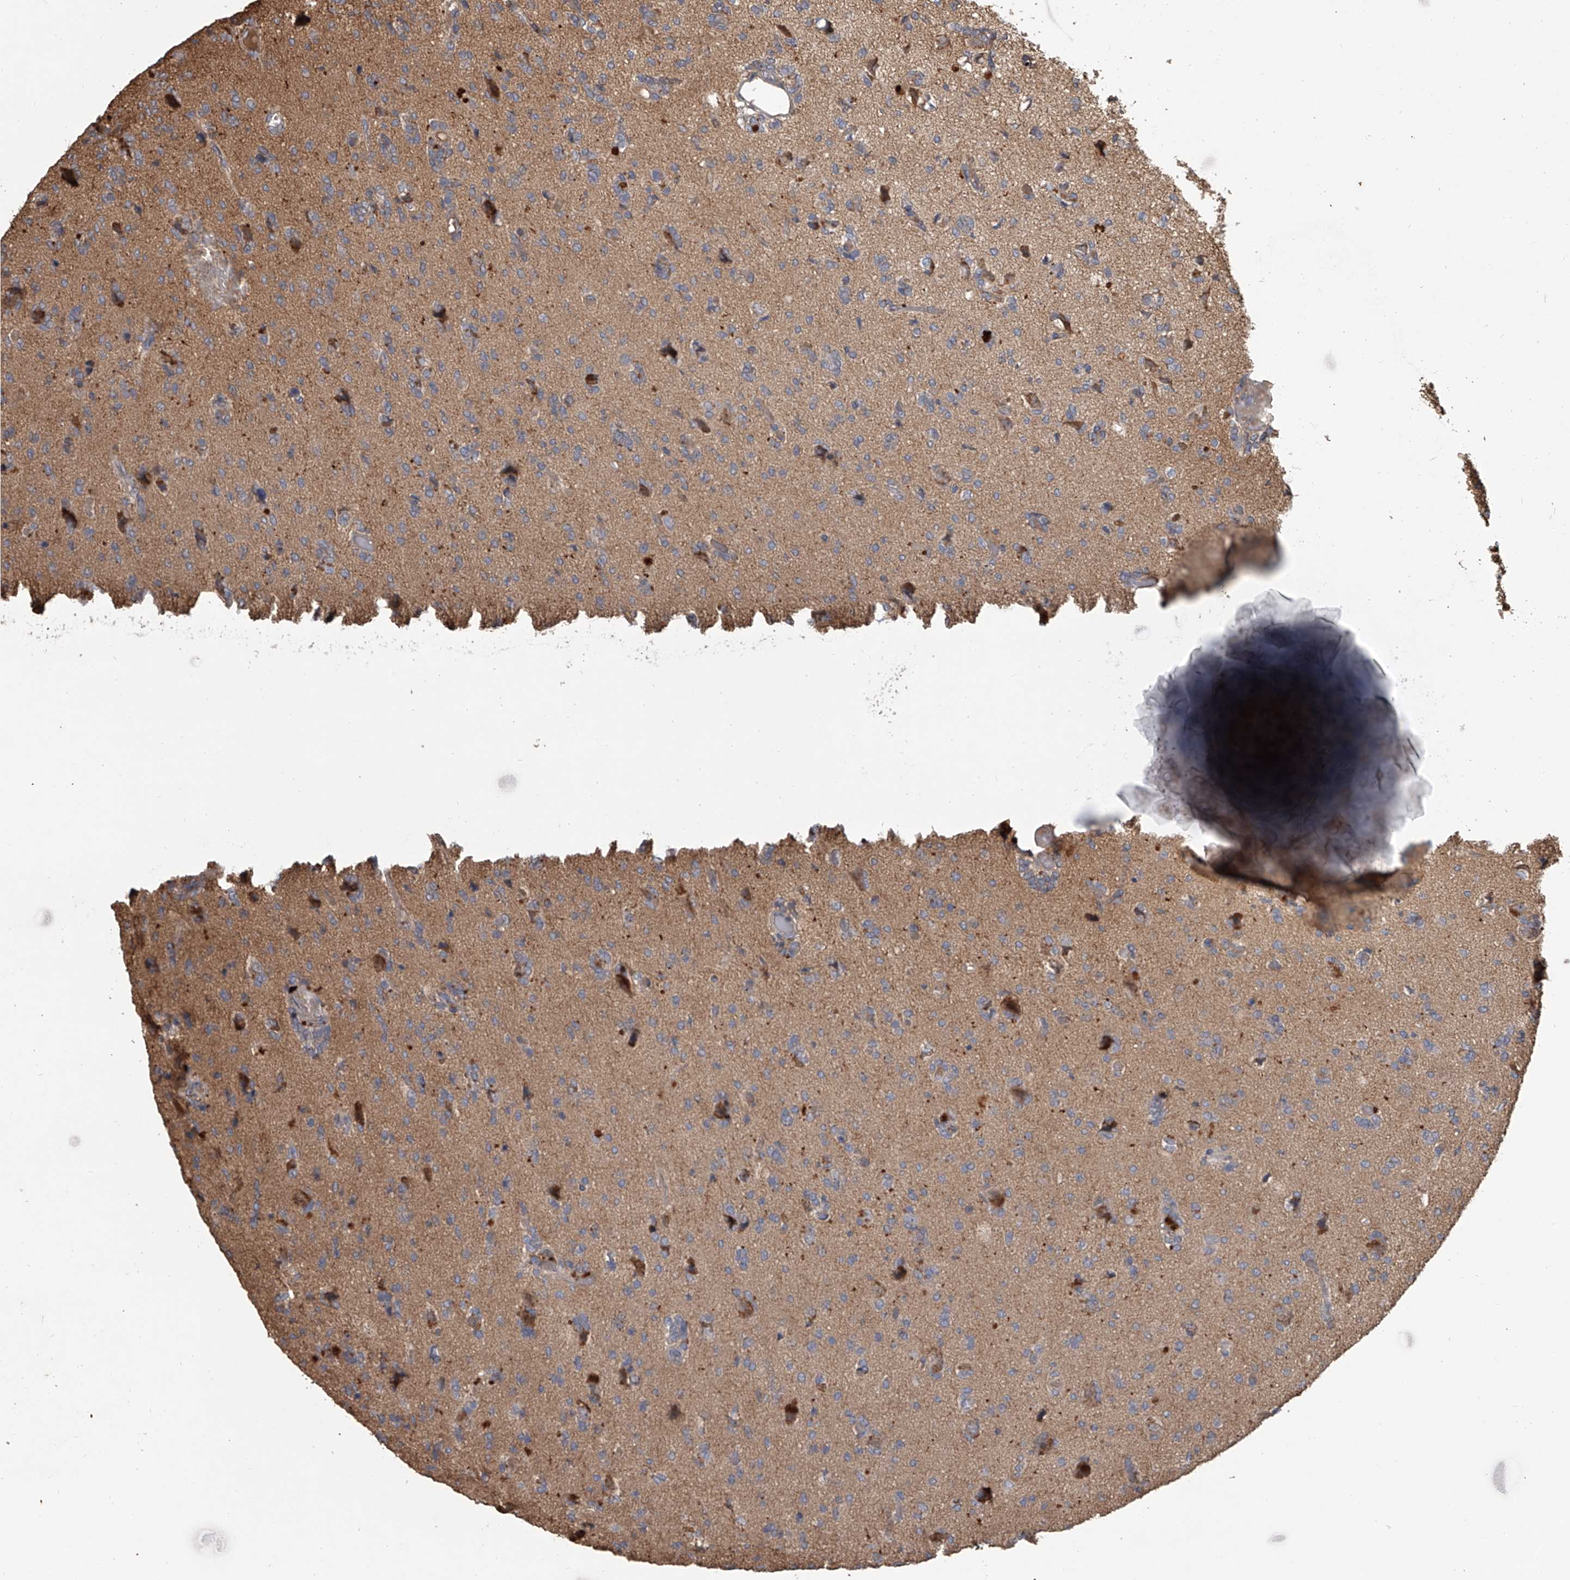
{"staining": {"intensity": "weak", "quantity": "25%-75%", "location": "cytoplasmic/membranous"}, "tissue": "glioma", "cell_type": "Tumor cells", "image_type": "cancer", "snomed": [{"axis": "morphology", "description": "Glioma, malignant, High grade"}, {"axis": "topography", "description": "Brain"}], "caption": "There is low levels of weak cytoplasmic/membranous positivity in tumor cells of glioma, as demonstrated by immunohistochemical staining (brown color).", "gene": "DOCK9", "patient": {"sex": "female", "age": 59}}